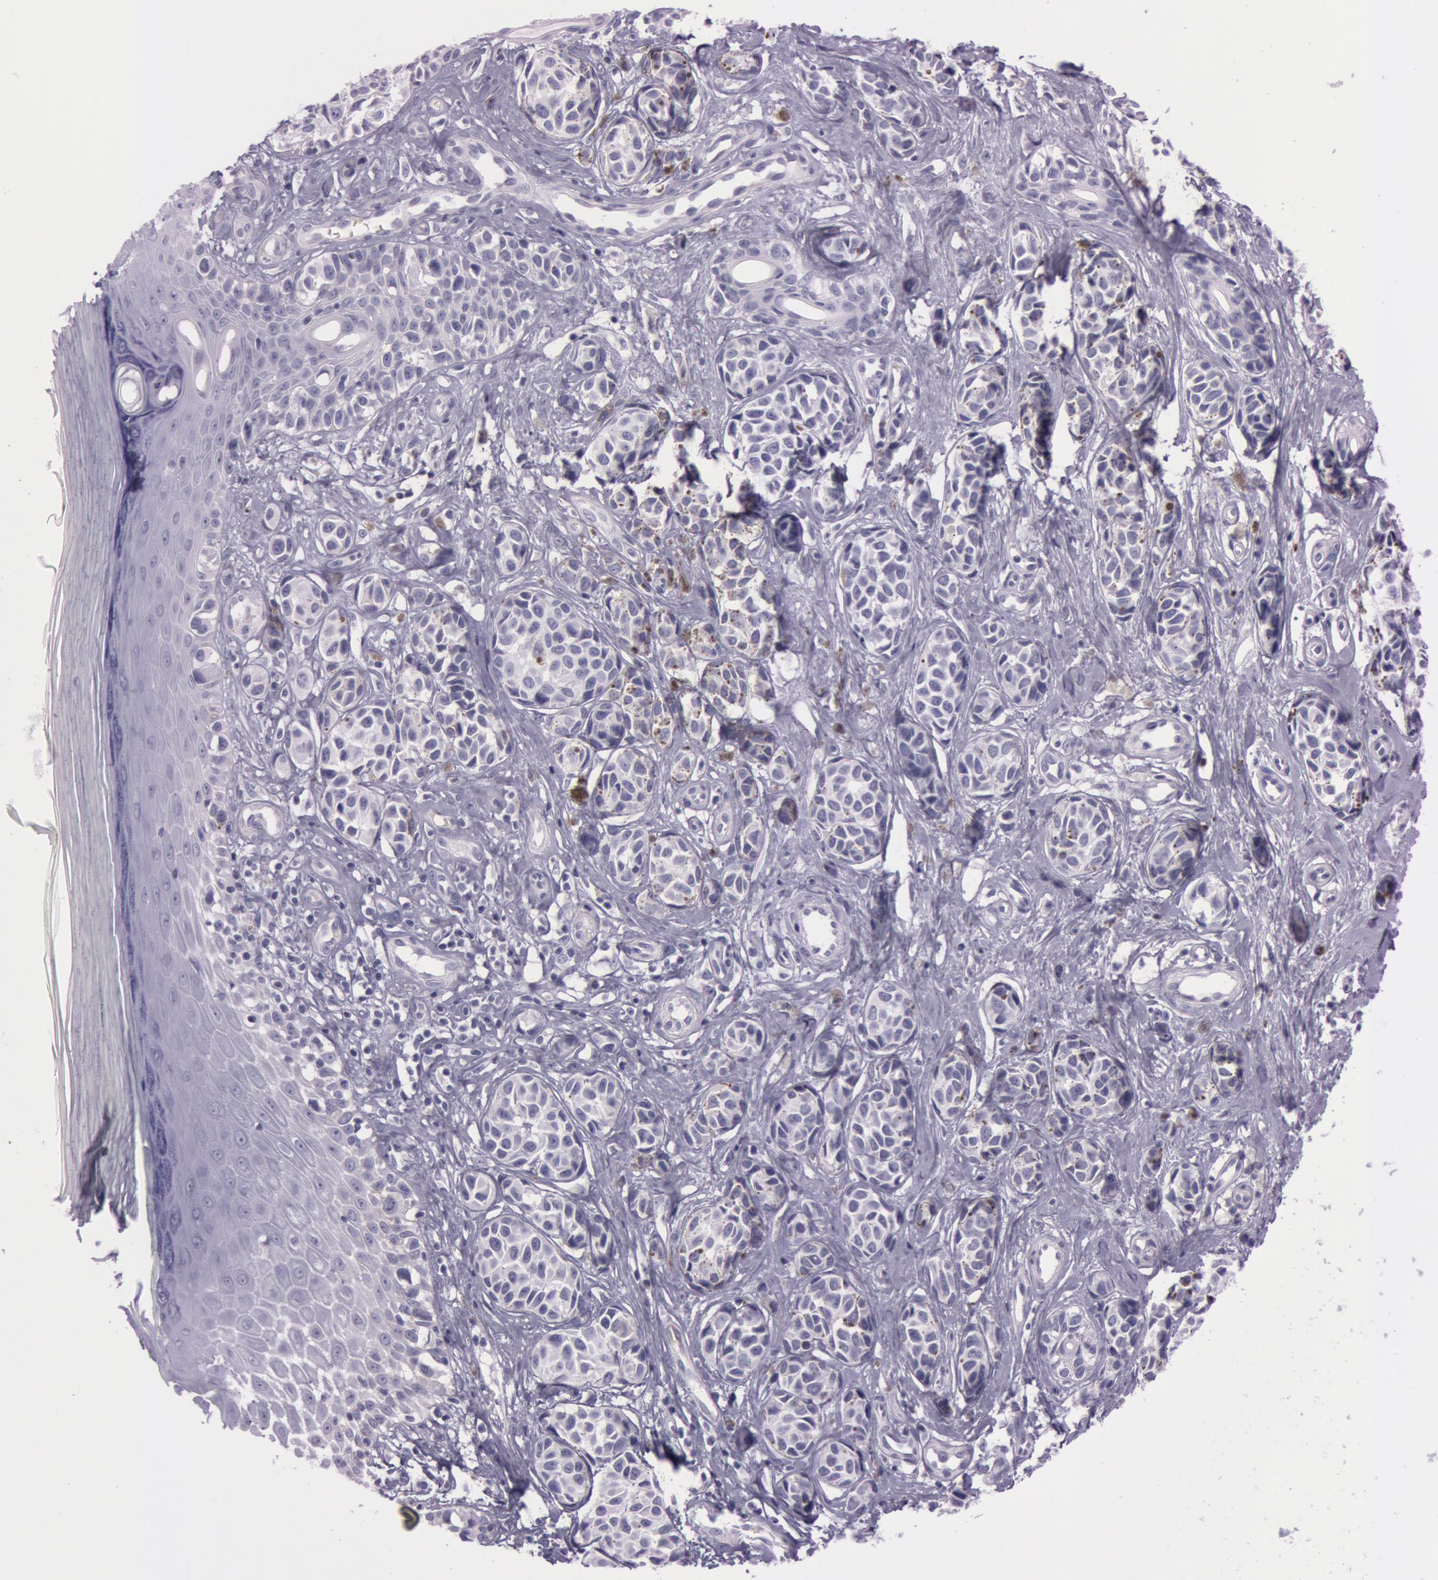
{"staining": {"intensity": "negative", "quantity": "none", "location": "none"}, "tissue": "melanoma", "cell_type": "Tumor cells", "image_type": "cancer", "snomed": [{"axis": "morphology", "description": "Malignant melanoma, NOS"}, {"axis": "topography", "description": "Skin"}], "caption": "Immunohistochemistry of melanoma displays no expression in tumor cells. (DAB (3,3'-diaminobenzidine) immunohistochemistry (IHC) with hematoxylin counter stain).", "gene": "FOLH1", "patient": {"sex": "male", "age": 79}}